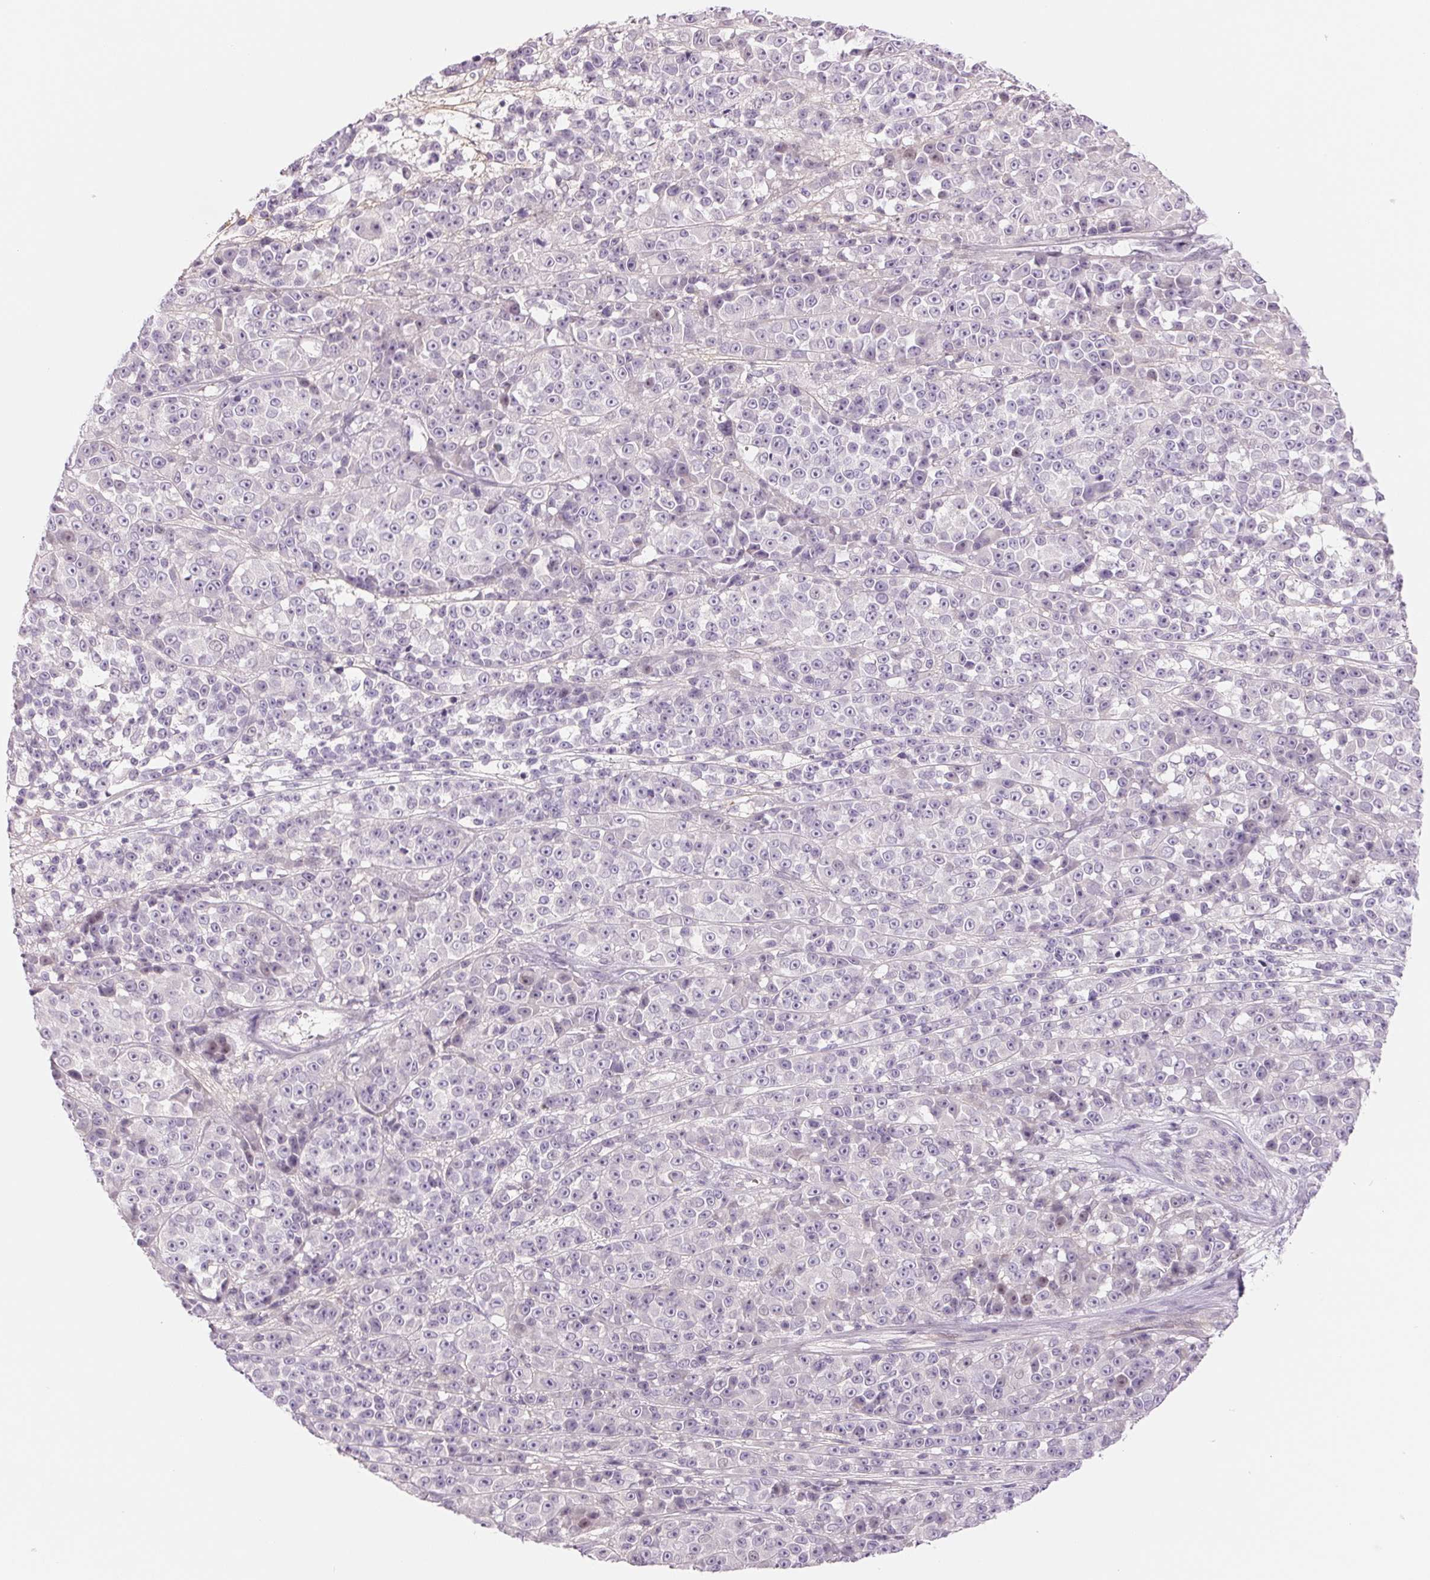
{"staining": {"intensity": "negative", "quantity": "none", "location": "none"}, "tissue": "melanoma", "cell_type": "Tumor cells", "image_type": "cancer", "snomed": [{"axis": "morphology", "description": "Malignant melanoma, NOS"}, {"axis": "topography", "description": "Skin"}, {"axis": "topography", "description": "Skin of back"}], "caption": "Image shows no significant protein expression in tumor cells of malignant melanoma.", "gene": "CCDC168", "patient": {"sex": "male", "age": 91}}